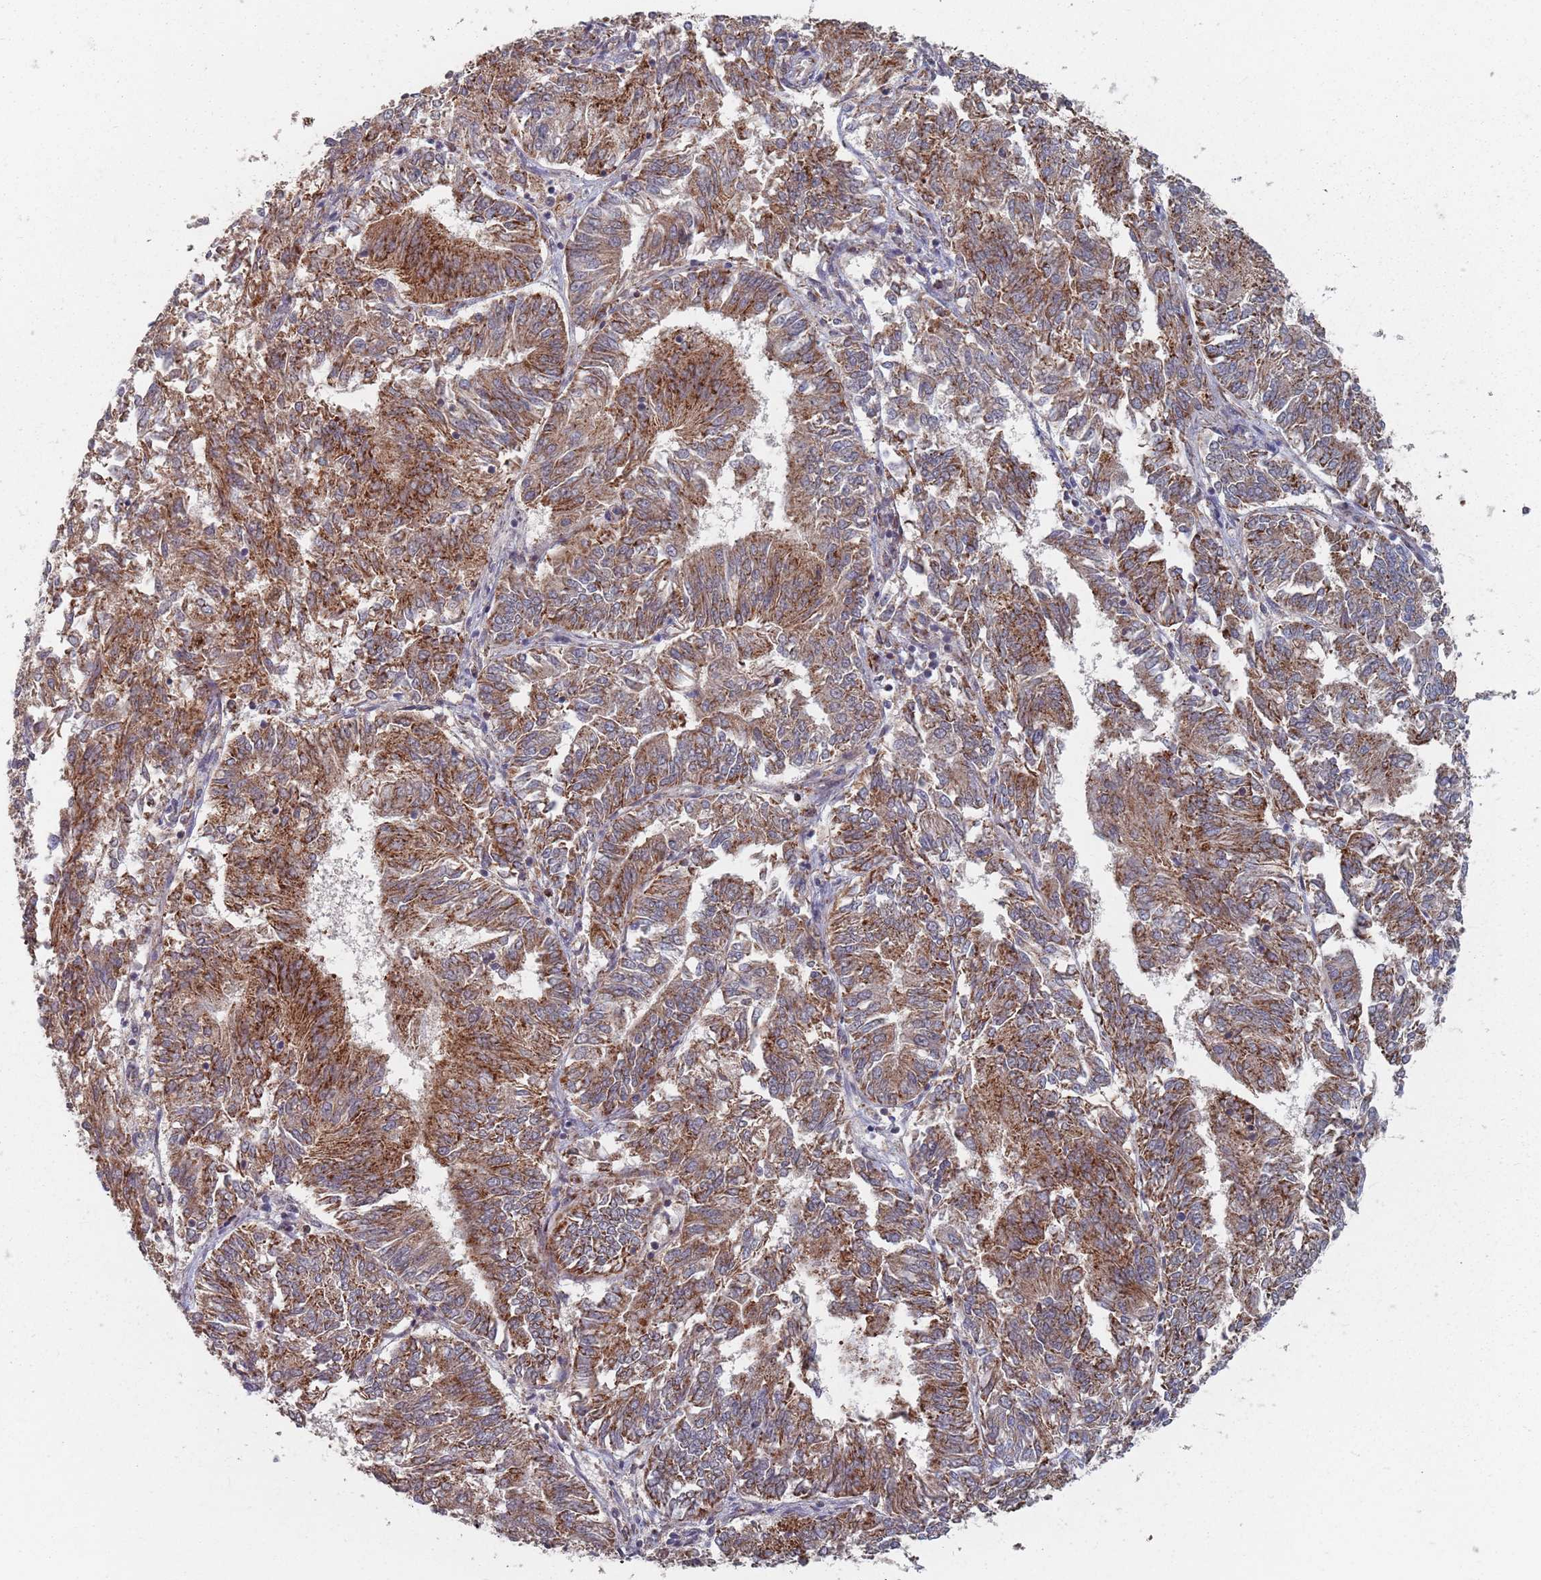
{"staining": {"intensity": "moderate", "quantity": ">75%", "location": "cytoplasmic/membranous"}, "tissue": "endometrial cancer", "cell_type": "Tumor cells", "image_type": "cancer", "snomed": [{"axis": "morphology", "description": "Adenocarcinoma, NOS"}, {"axis": "topography", "description": "Endometrium"}], "caption": "Brown immunohistochemical staining in endometrial cancer demonstrates moderate cytoplasmic/membranous positivity in about >75% of tumor cells. The staining was performed using DAB, with brown indicating positive protein expression. Nuclei are stained blue with hematoxylin.", "gene": "ADAL", "patient": {"sex": "female", "age": 58}}